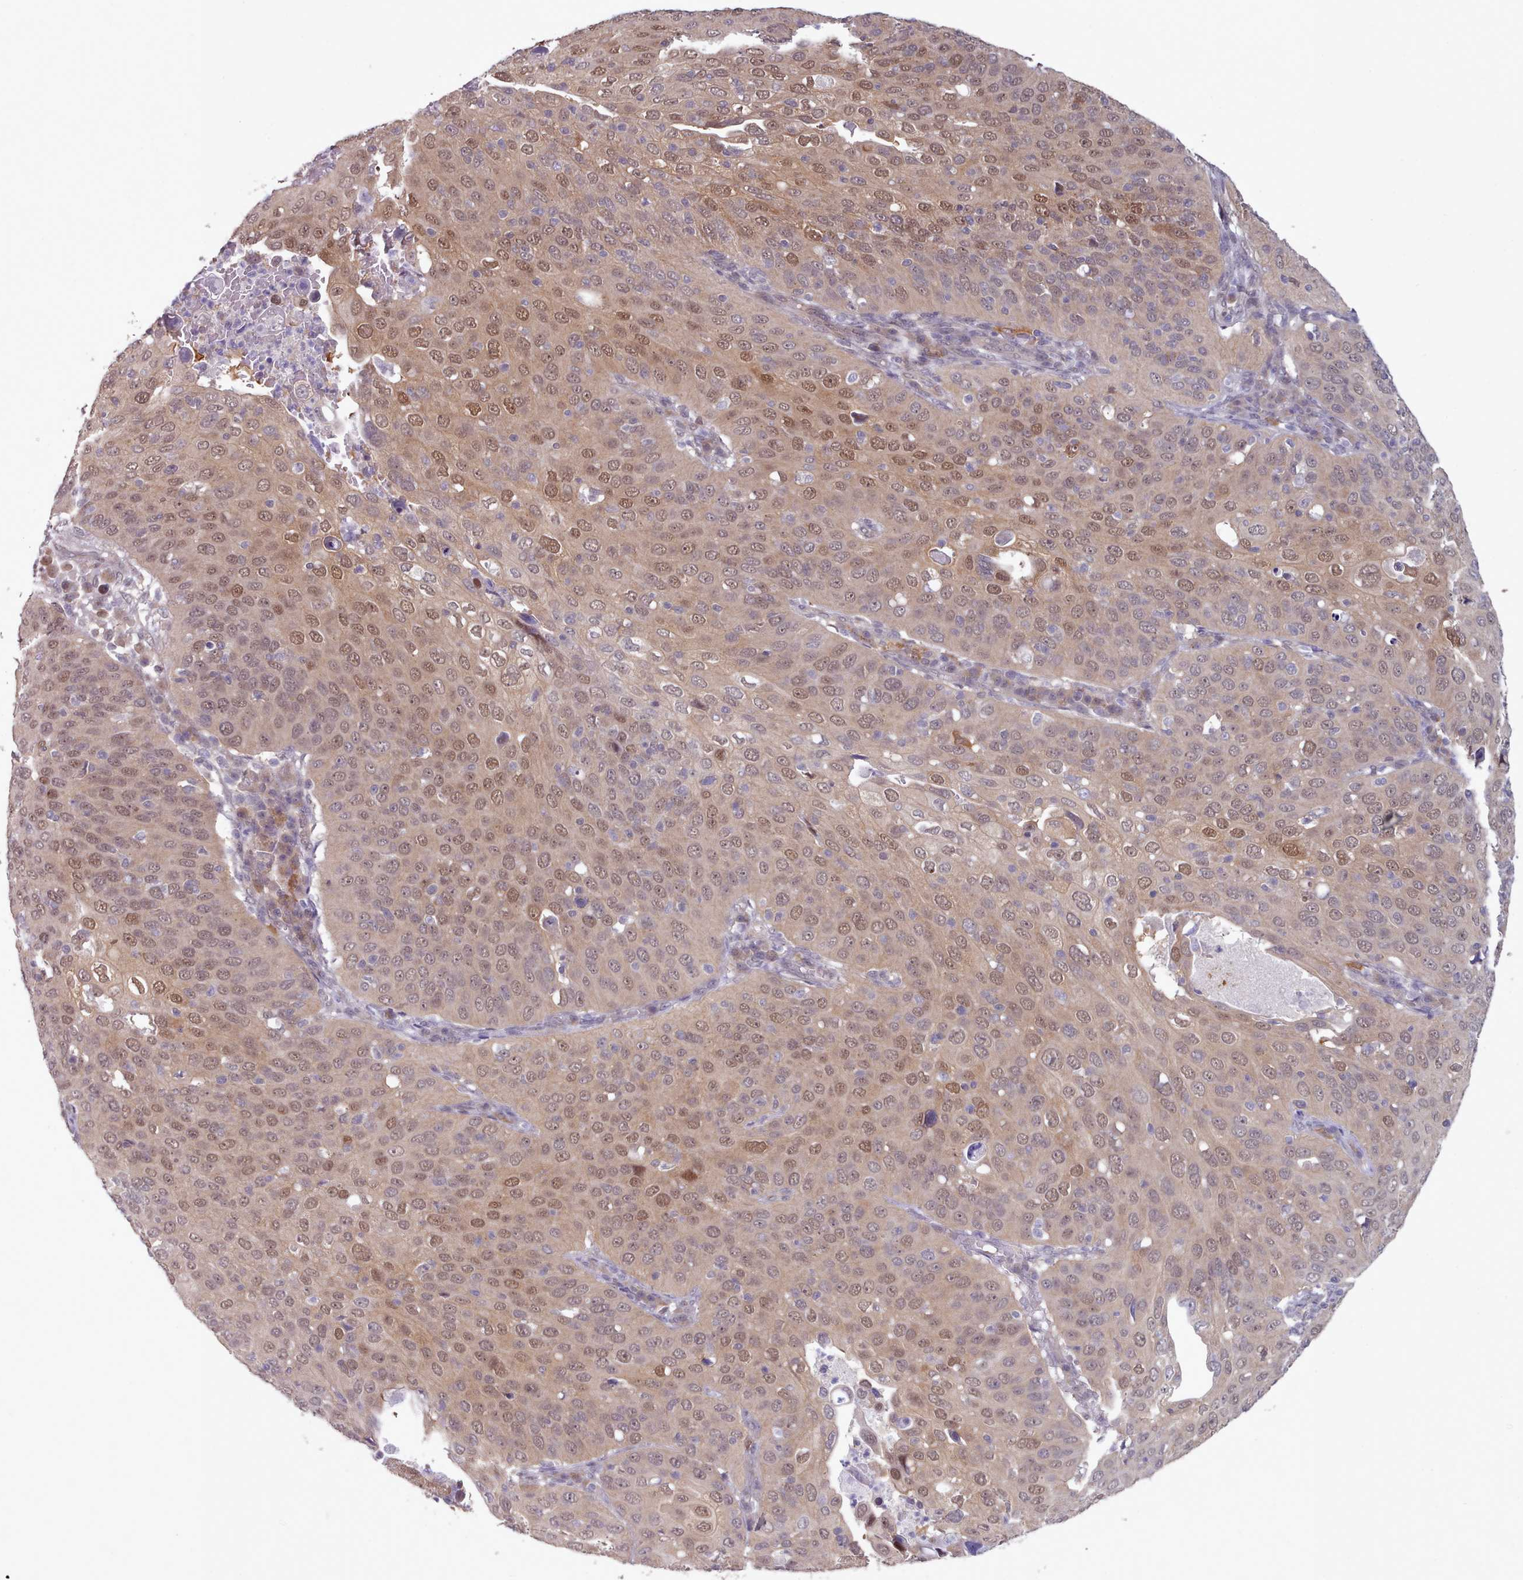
{"staining": {"intensity": "moderate", "quantity": ">75%", "location": "nuclear"}, "tissue": "cervical cancer", "cell_type": "Tumor cells", "image_type": "cancer", "snomed": [{"axis": "morphology", "description": "Squamous cell carcinoma, NOS"}, {"axis": "topography", "description": "Cervix"}], "caption": "The immunohistochemical stain highlights moderate nuclear staining in tumor cells of squamous cell carcinoma (cervical) tissue.", "gene": "CES3", "patient": {"sex": "female", "age": 36}}